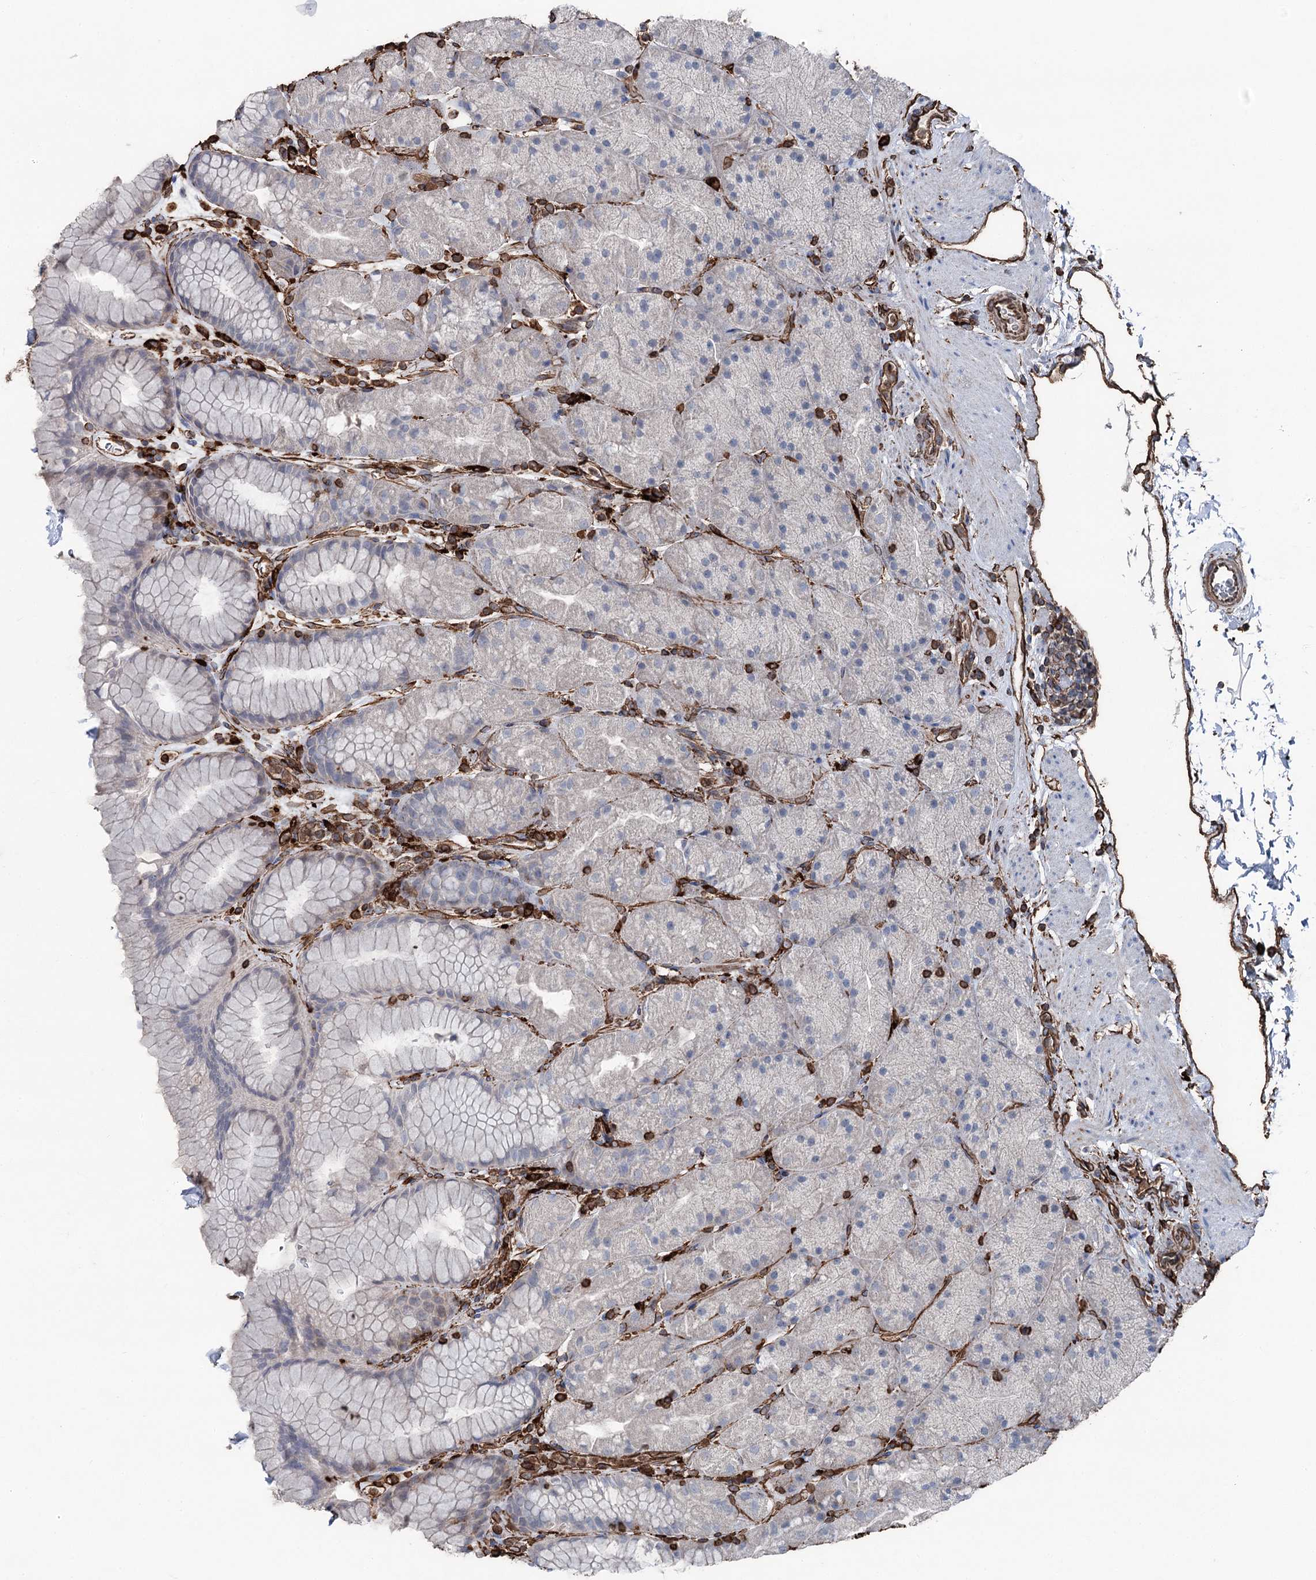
{"staining": {"intensity": "negative", "quantity": "none", "location": "none"}, "tissue": "stomach", "cell_type": "Glandular cells", "image_type": "normal", "snomed": [{"axis": "morphology", "description": "Normal tissue, NOS"}, {"axis": "topography", "description": "Stomach, upper"}, {"axis": "topography", "description": "Stomach, lower"}], "caption": "This is an IHC photomicrograph of normal stomach. There is no staining in glandular cells.", "gene": "CLEC4M", "patient": {"sex": "male", "age": 67}}